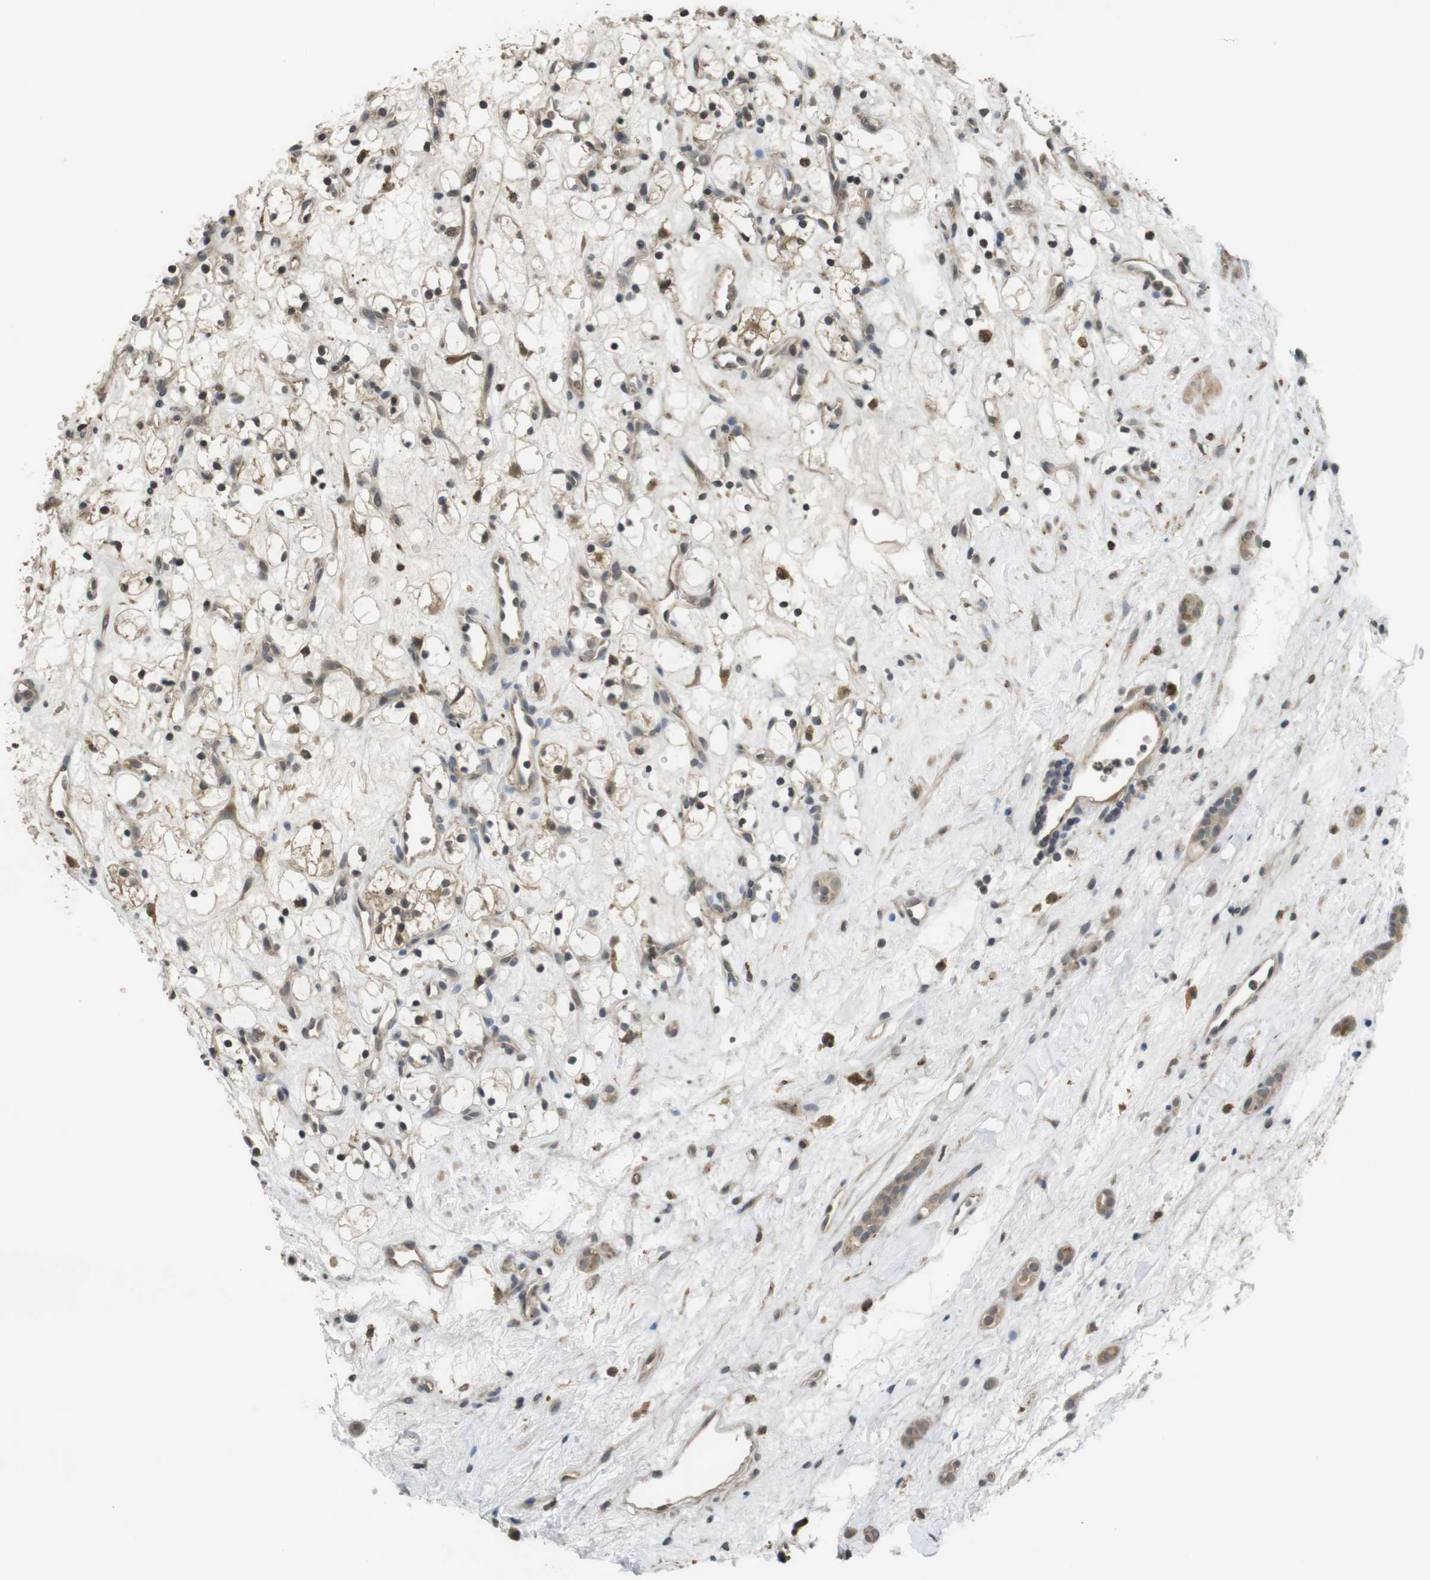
{"staining": {"intensity": "negative", "quantity": "none", "location": "none"}, "tissue": "renal cancer", "cell_type": "Tumor cells", "image_type": "cancer", "snomed": [{"axis": "morphology", "description": "Adenocarcinoma, NOS"}, {"axis": "topography", "description": "Kidney"}], "caption": "Immunohistochemistry (IHC) micrograph of human renal cancer stained for a protein (brown), which shows no staining in tumor cells.", "gene": "FZD10", "patient": {"sex": "female", "age": 60}}